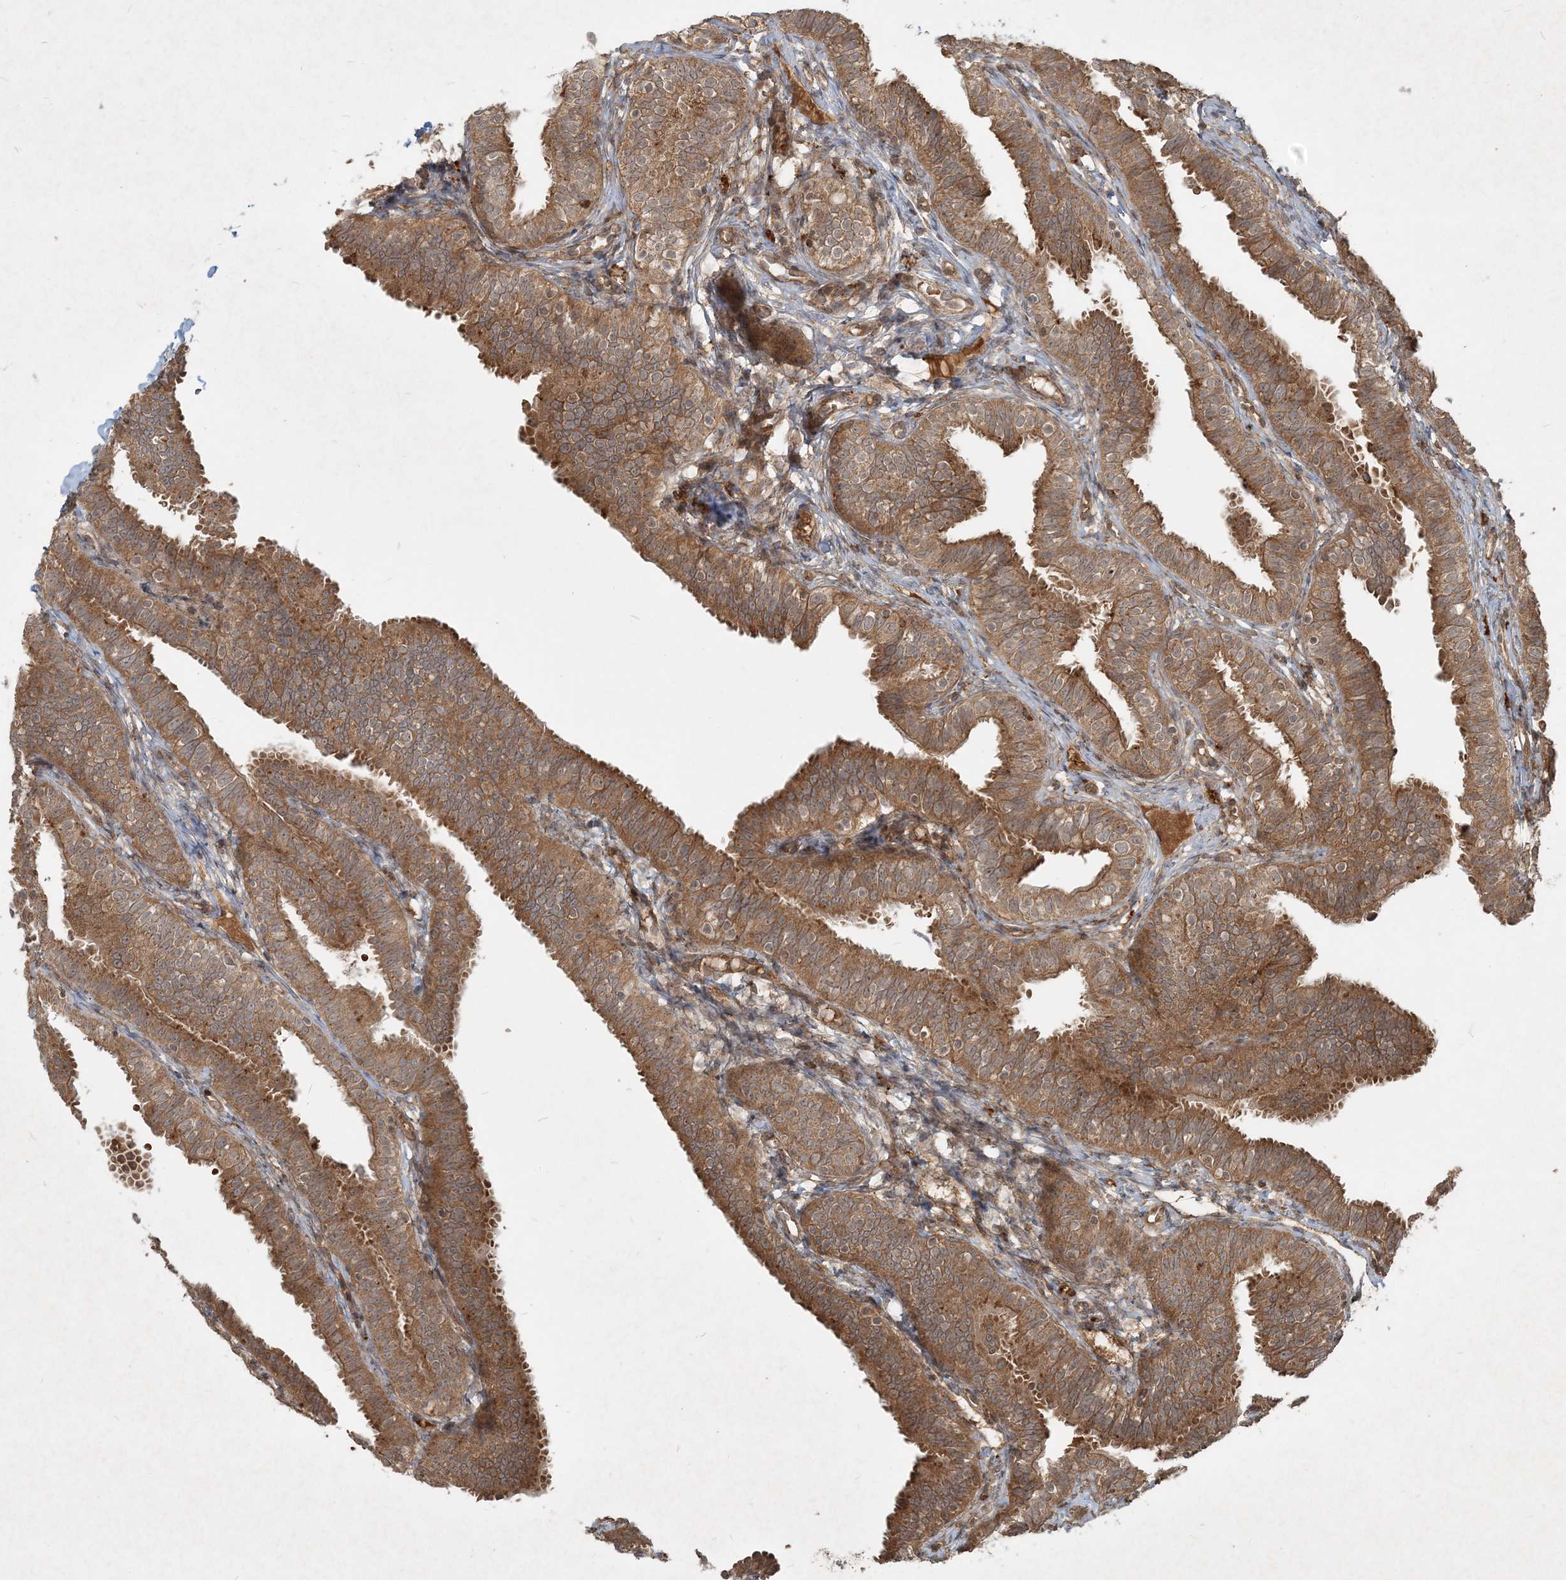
{"staining": {"intensity": "moderate", "quantity": ">75%", "location": "cytoplasmic/membranous"}, "tissue": "fallopian tube", "cell_type": "Glandular cells", "image_type": "normal", "snomed": [{"axis": "morphology", "description": "Normal tissue, NOS"}, {"axis": "topography", "description": "Fallopian tube"}], "caption": "Immunohistochemistry histopathology image of normal fallopian tube: human fallopian tube stained using immunohistochemistry exhibits medium levels of moderate protein expression localized specifically in the cytoplasmic/membranous of glandular cells, appearing as a cytoplasmic/membranous brown color.", "gene": "NARS1", "patient": {"sex": "female", "age": 35}}